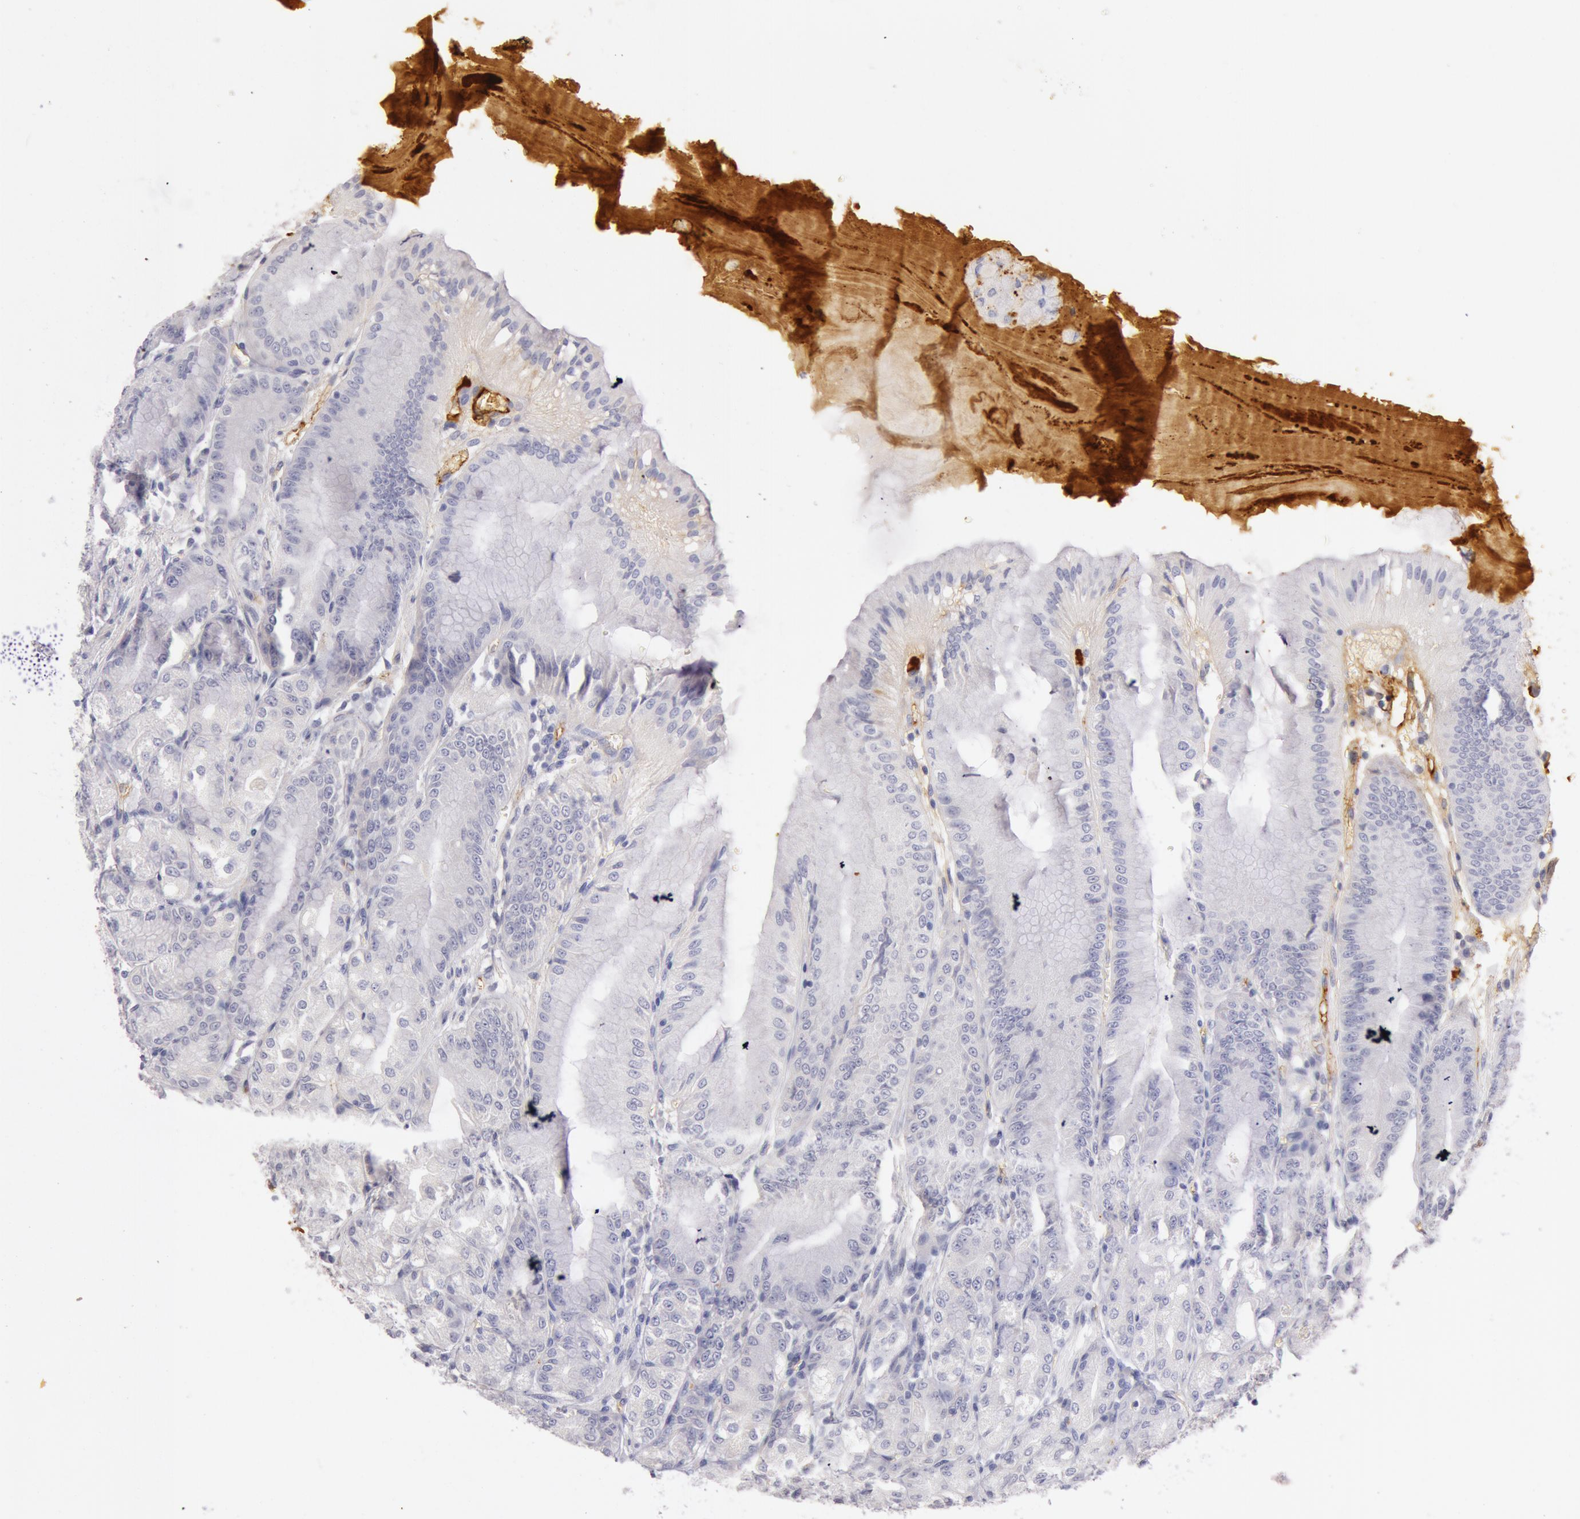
{"staining": {"intensity": "weak", "quantity": "<25%", "location": "cytoplasmic/membranous"}, "tissue": "stomach", "cell_type": "Glandular cells", "image_type": "normal", "snomed": [{"axis": "morphology", "description": "Normal tissue, NOS"}, {"axis": "topography", "description": "Stomach, lower"}], "caption": "Histopathology image shows no protein positivity in glandular cells of unremarkable stomach. (IHC, brightfield microscopy, high magnification).", "gene": "C4BPA", "patient": {"sex": "male", "age": 71}}